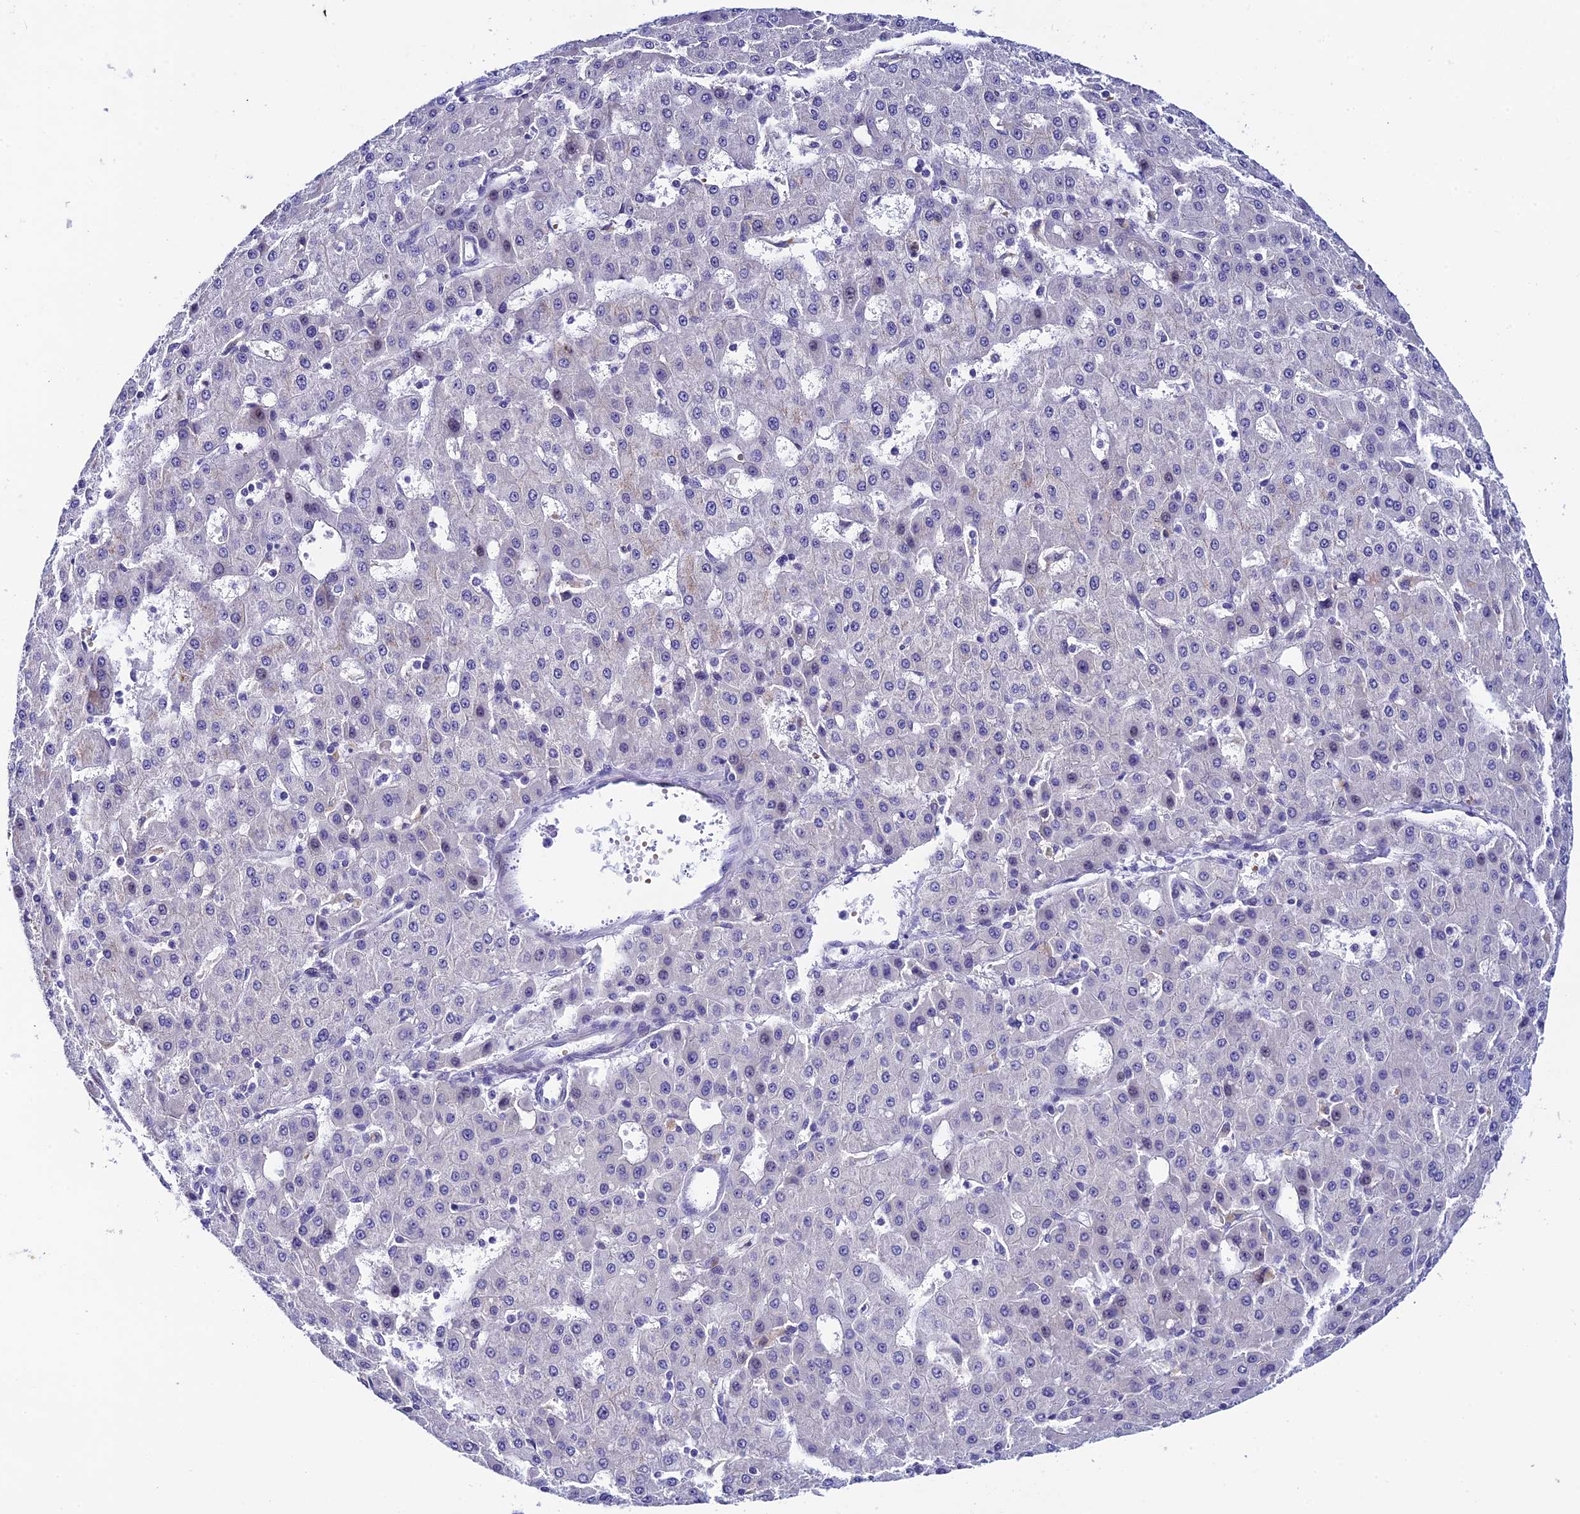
{"staining": {"intensity": "moderate", "quantity": "<25%", "location": "cytoplasmic/membranous"}, "tissue": "liver cancer", "cell_type": "Tumor cells", "image_type": "cancer", "snomed": [{"axis": "morphology", "description": "Carcinoma, Hepatocellular, NOS"}, {"axis": "topography", "description": "Liver"}], "caption": "Immunohistochemical staining of liver cancer demonstrates low levels of moderate cytoplasmic/membranous protein staining in about <25% of tumor cells.", "gene": "RASGEF1B", "patient": {"sex": "male", "age": 47}}